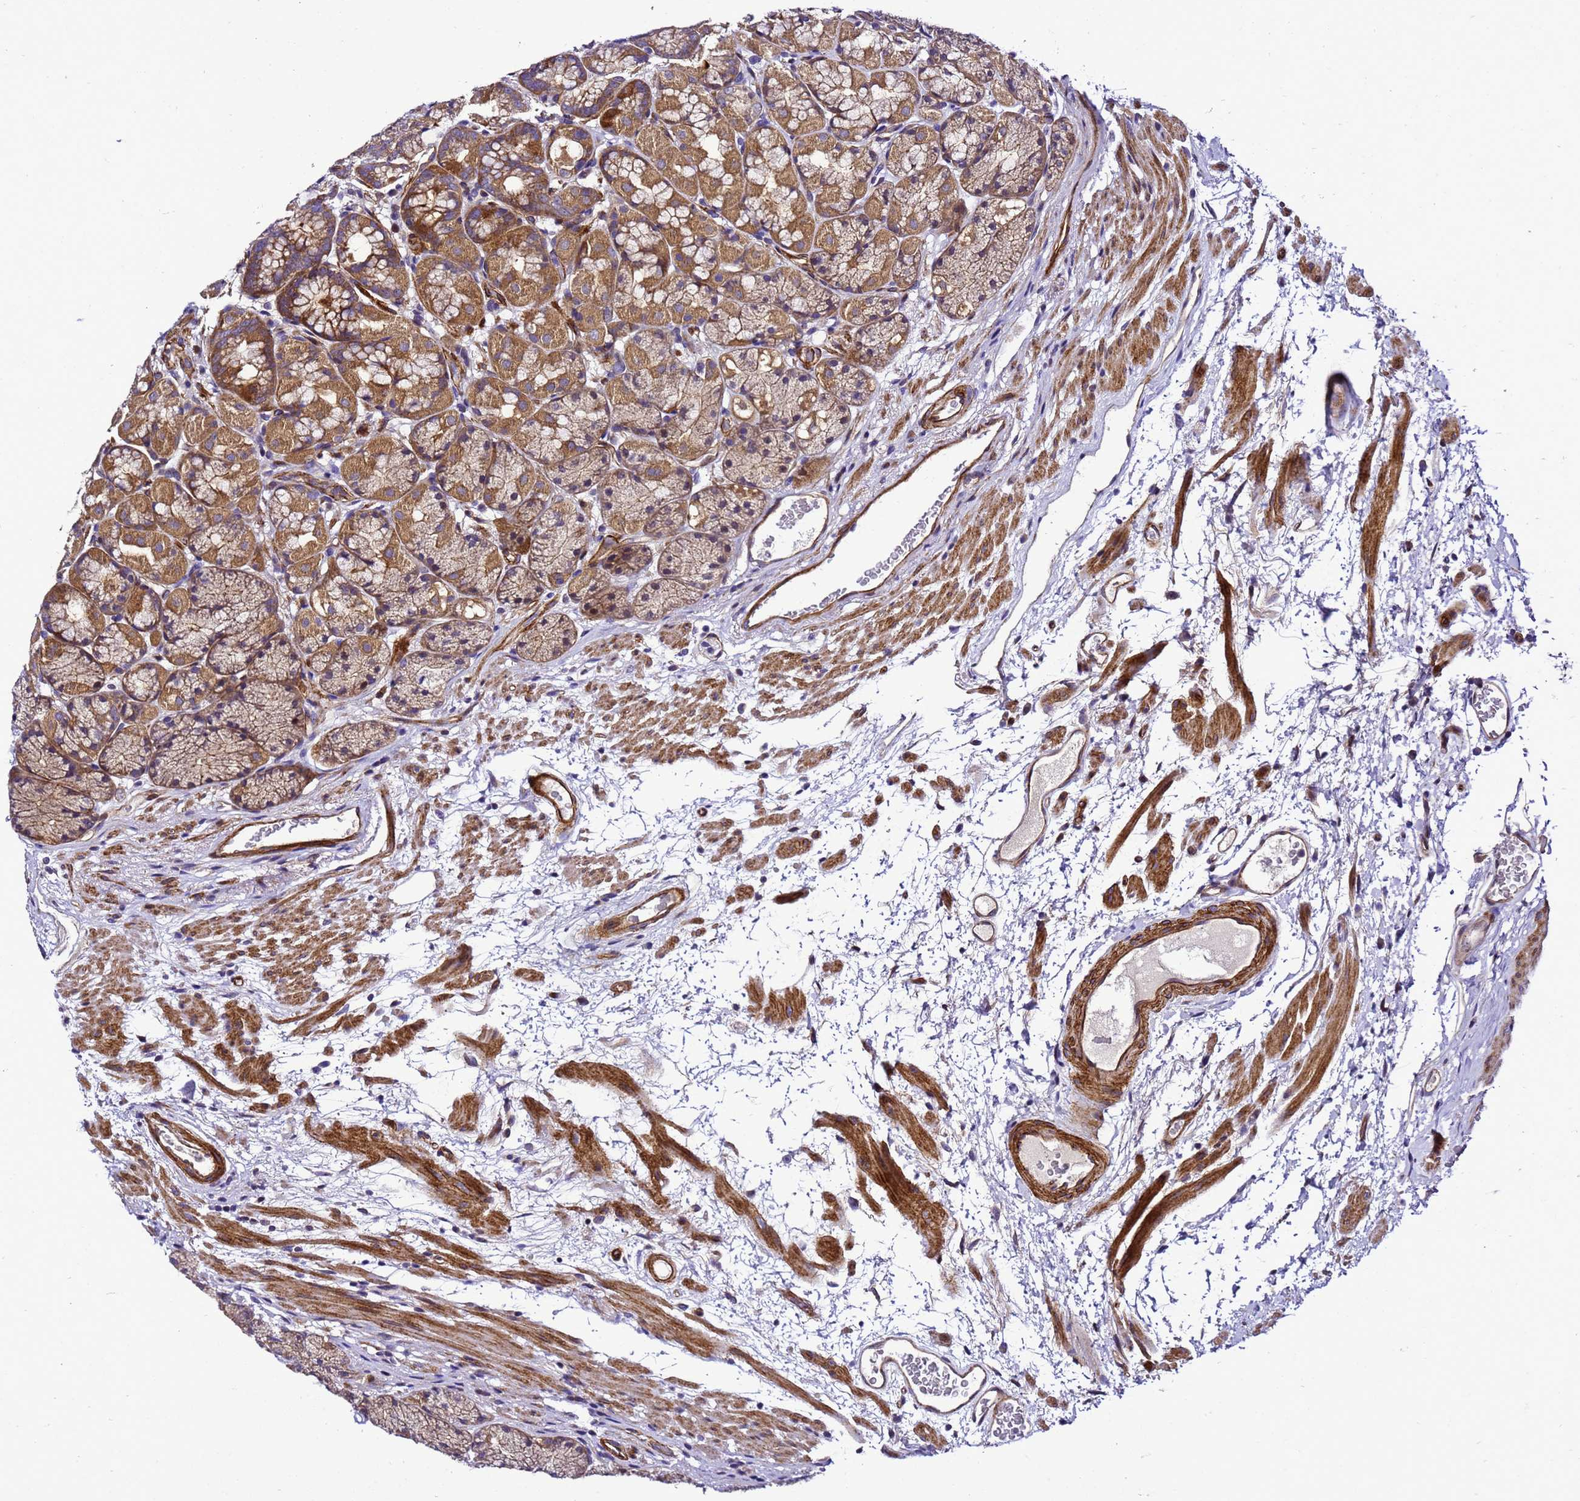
{"staining": {"intensity": "moderate", "quantity": ">75%", "location": "cytoplasmic/membranous"}, "tissue": "stomach", "cell_type": "Glandular cells", "image_type": "normal", "snomed": [{"axis": "morphology", "description": "Normal tissue, NOS"}, {"axis": "topography", "description": "Stomach"}], "caption": "Glandular cells demonstrate moderate cytoplasmic/membranous positivity in about >75% of cells in benign stomach. (IHC, brightfield microscopy, high magnification).", "gene": "ZNF417", "patient": {"sex": "male", "age": 63}}